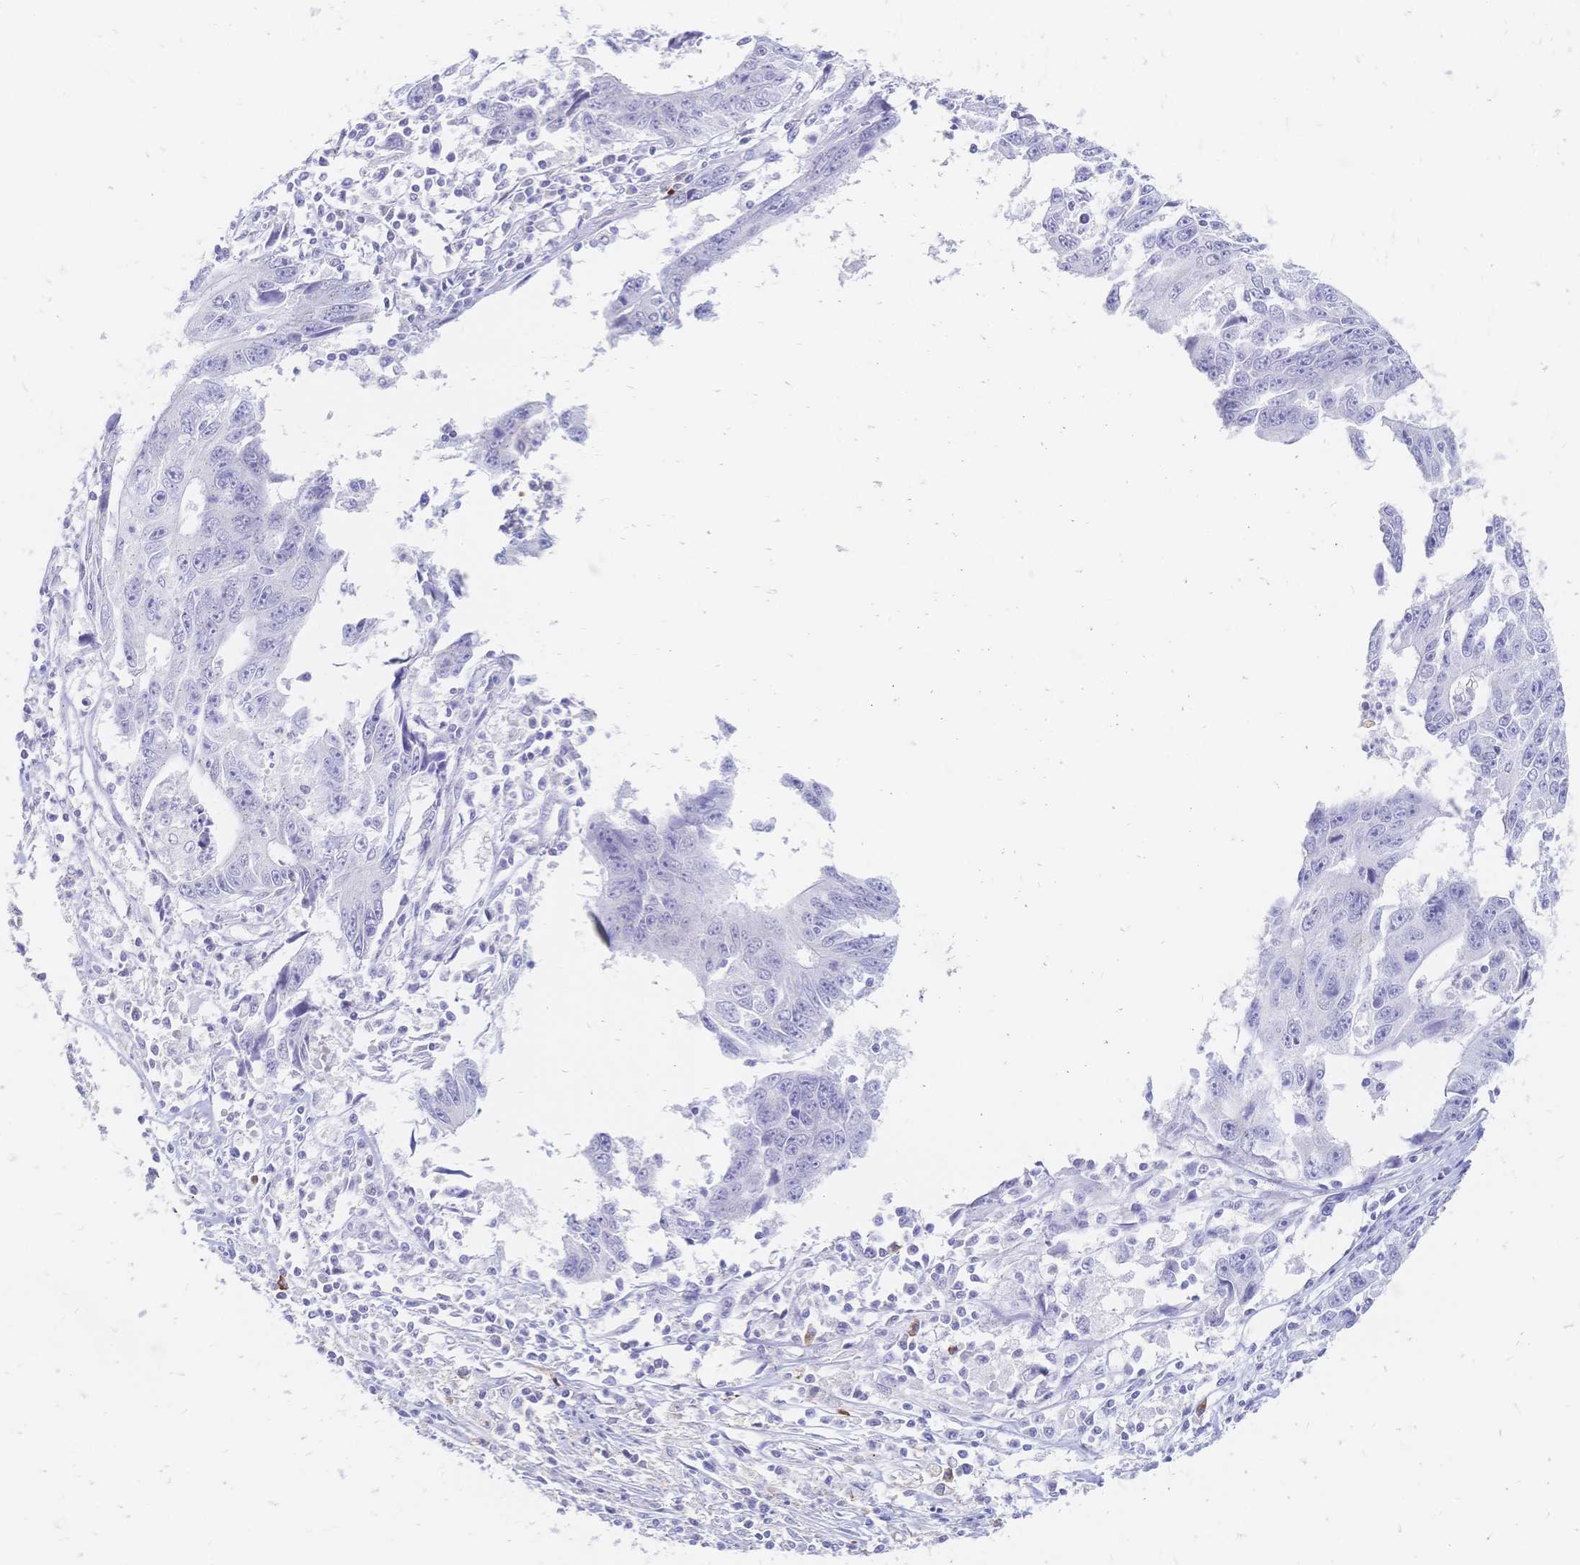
{"staining": {"intensity": "negative", "quantity": "none", "location": "none"}, "tissue": "liver cancer", "cell_type": "Tumor cells", "image_type": "cancer", "snomed": [{"axis": "morphology", "description": "Cholangiocarcinoma"}, {"axis": "topography", "description": "Liver"}], "caption": "Immunohistochemistry of human liver cholangiocarcinoma displays no expression in tumor cells. (DAB (3,3'-diaminobenzidine) immunohistochemistry with hematoxylin counter stain).", "gene": "PSORS1C2", "patient": {"sex": "male", "age": 65}}